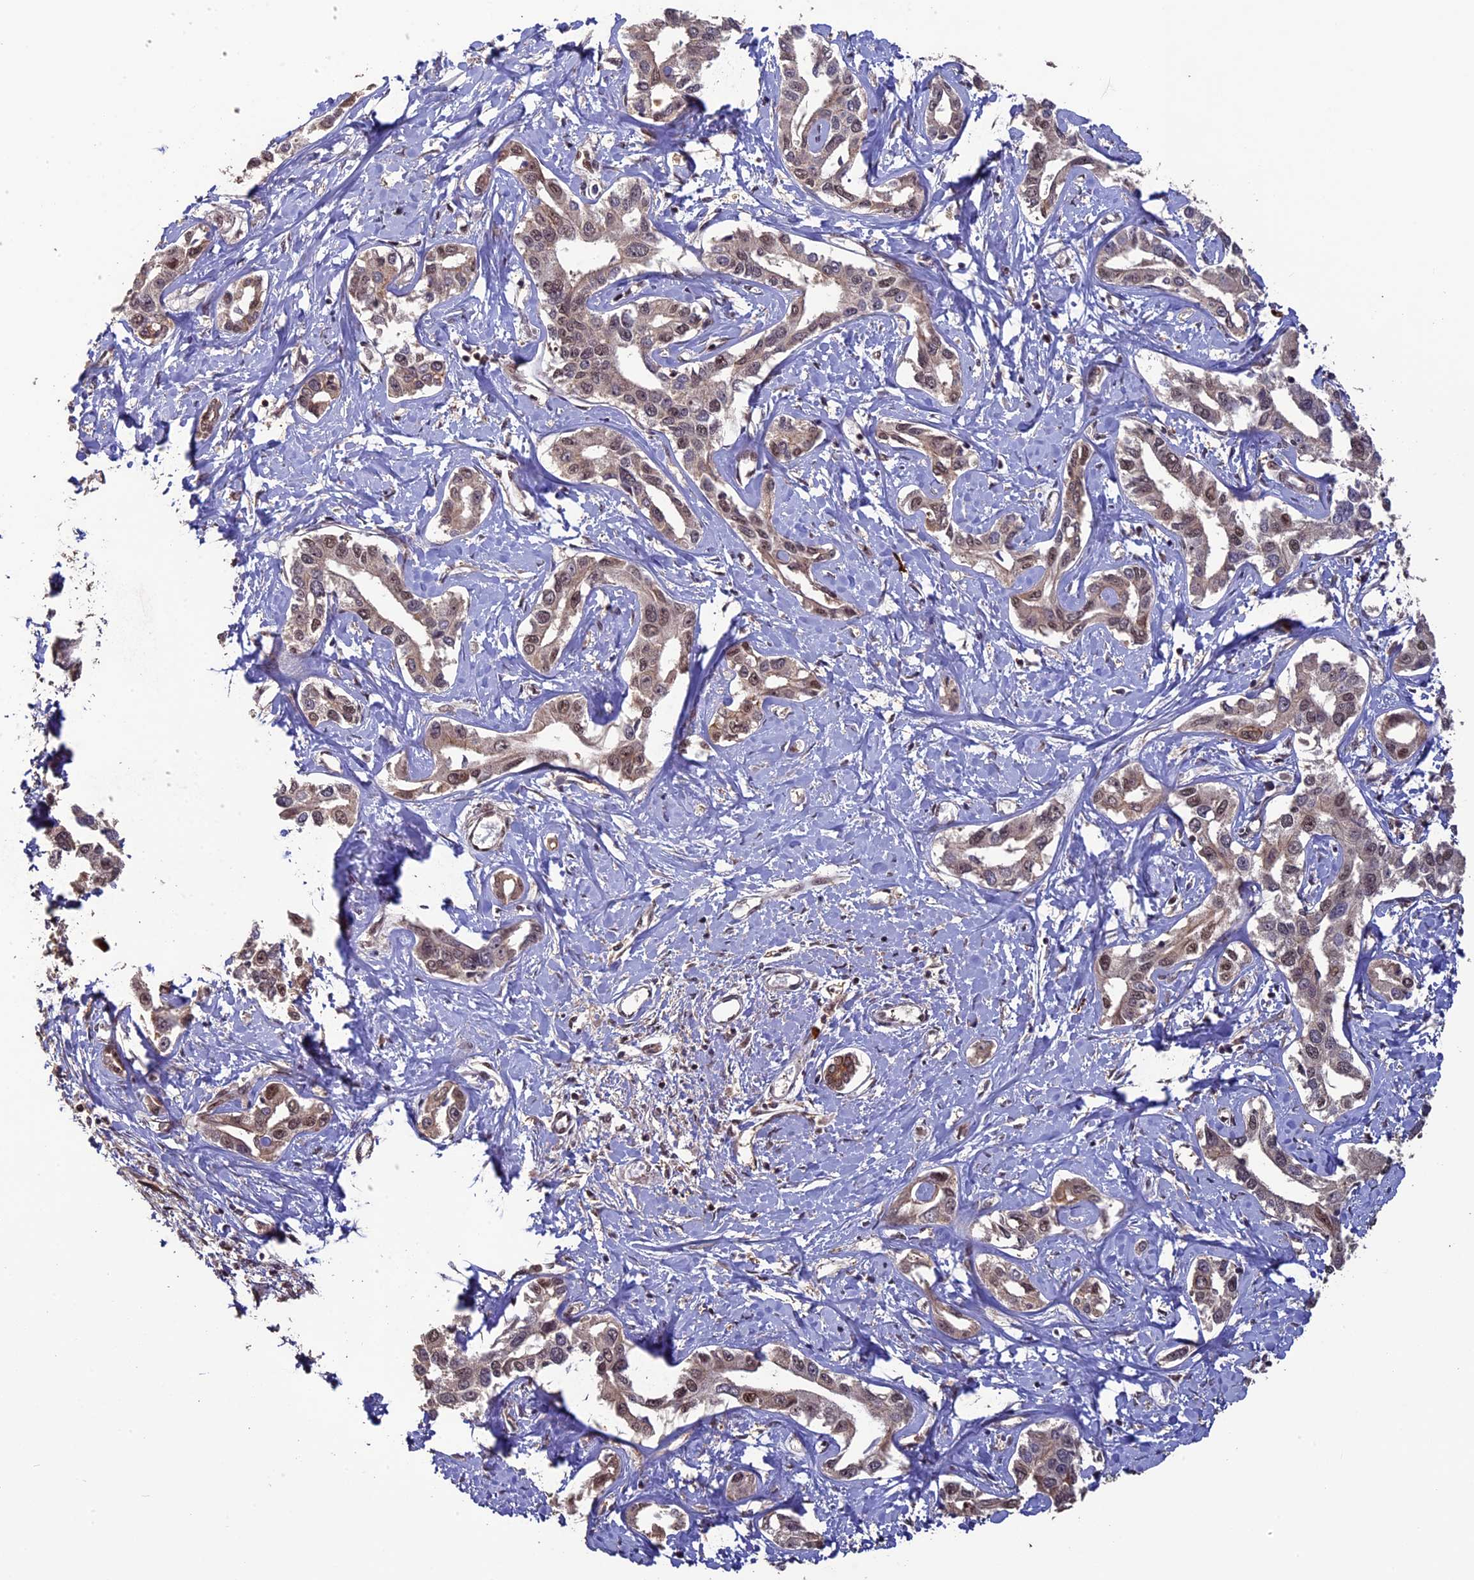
{"staining": {"intensity": "weak", "quantity": "25%-75%", "location": "nuclear"}, "tissue": "liver cancer", "cell_type": "Tumor cells", "image_type": "cancer", "snomed": [{"axis": "morphology", "description": "Cholangiocarcinoma"}, {"axis": "topography", "description": "Liver"}], "caption": "Liver cancer (cholangiocarcinoma) stained for a protein displays weak nuclear positivity in tumor cells. (IHC, brightfield microscopy, high magnification).", "gene": "NAE1", "patient": {"sex": "male", "age": 59}}